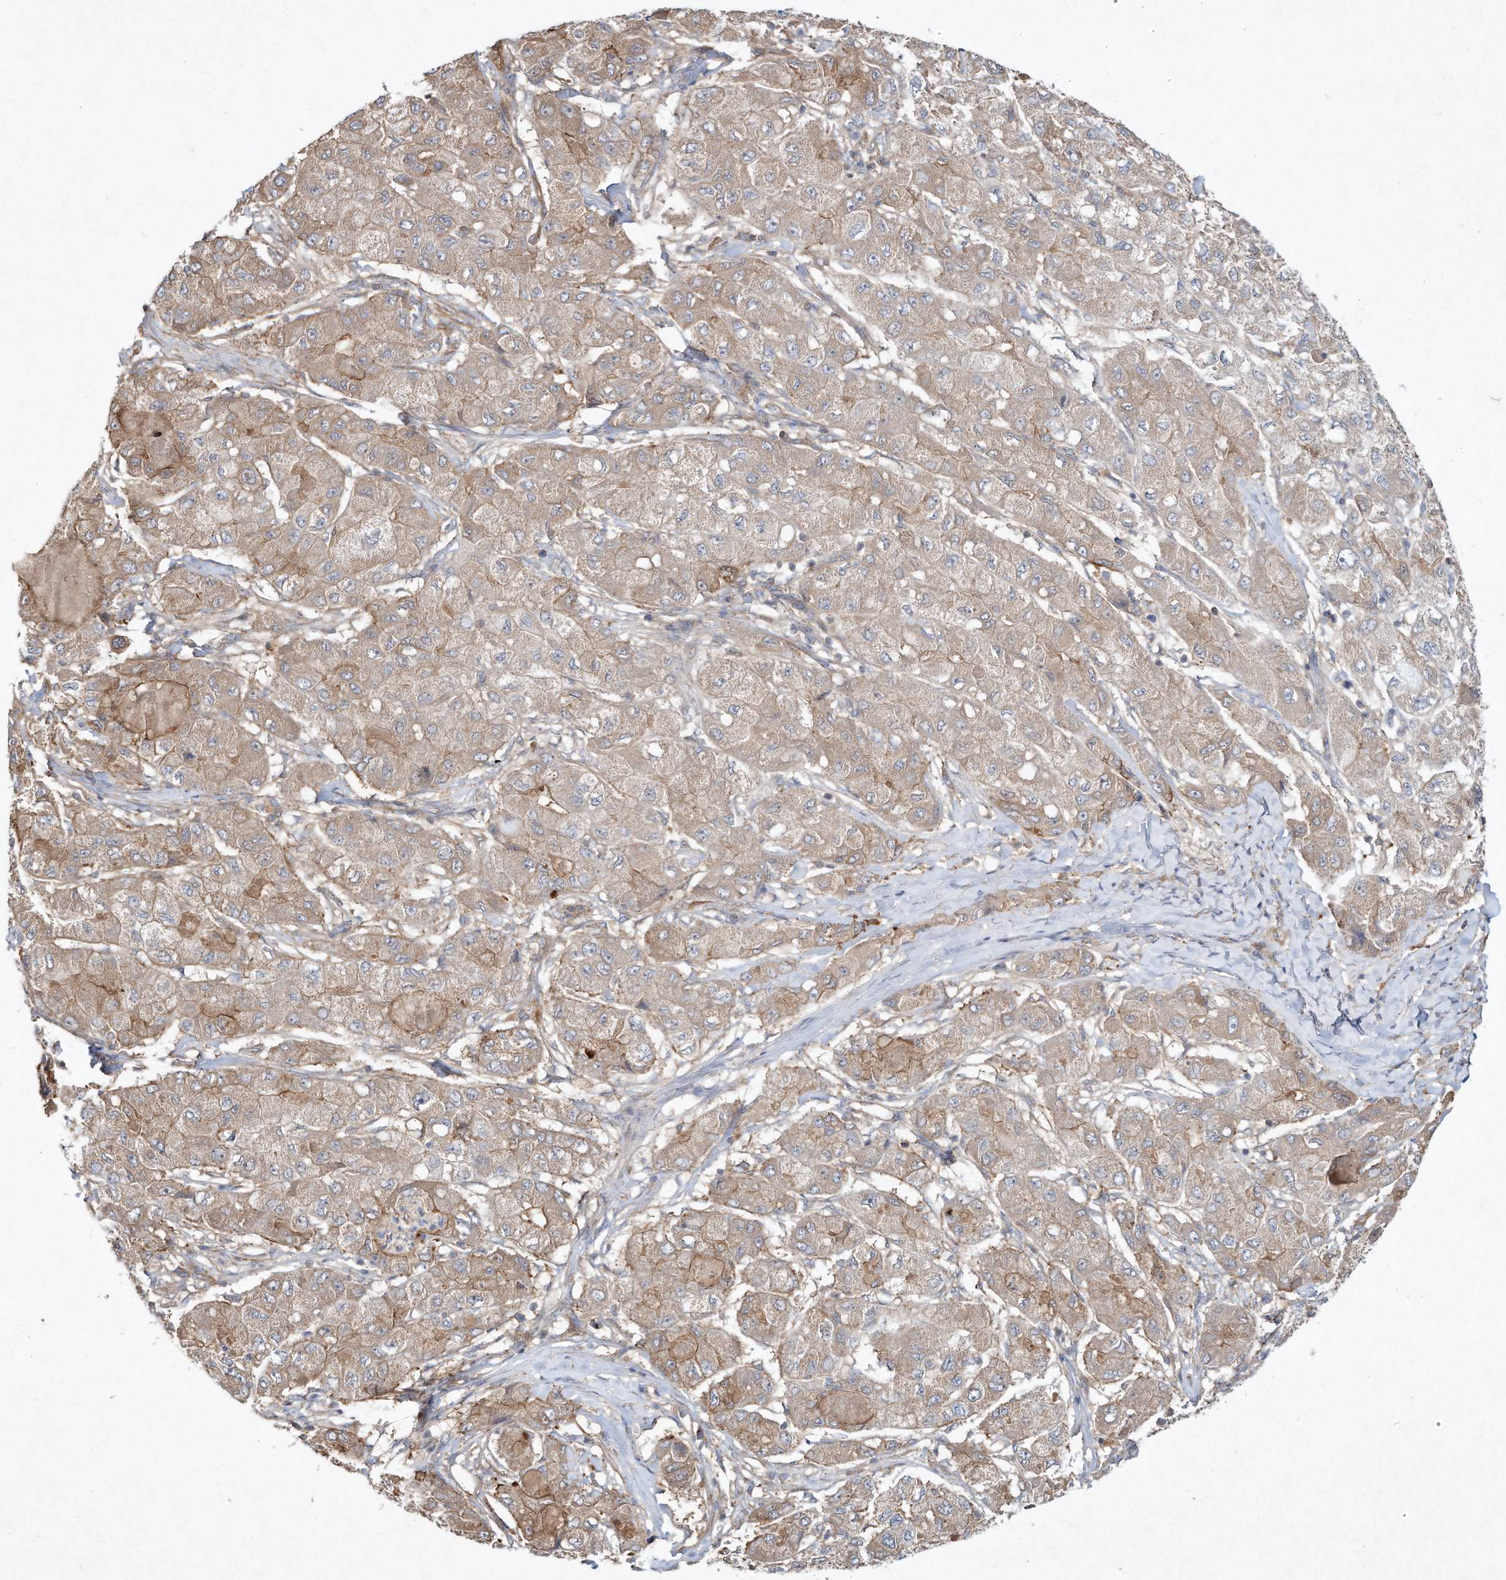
{"staining": {"intensity": "moderate", "quantity": "25%-75%", "location": "cytoplasmic/membranous"}, "tissue": "liver cancer", "cell_type": "Tumor cells", "image_type": "cancer", "snomed": [{"axis": "morphology", "description": "Carcinoma, Hepatocellular, NOS"}, {"axis": "topography", "description": "Liver"}], "caption": "Protein staining by immunohistochemistry exhibits moderate cytoplasmic/membranous expression in about 25%-75% of tumor cells in liver hepatocellular carcinoma.", "gene": "HTR5A", "patient": {"sex": "male", "age": 80}}